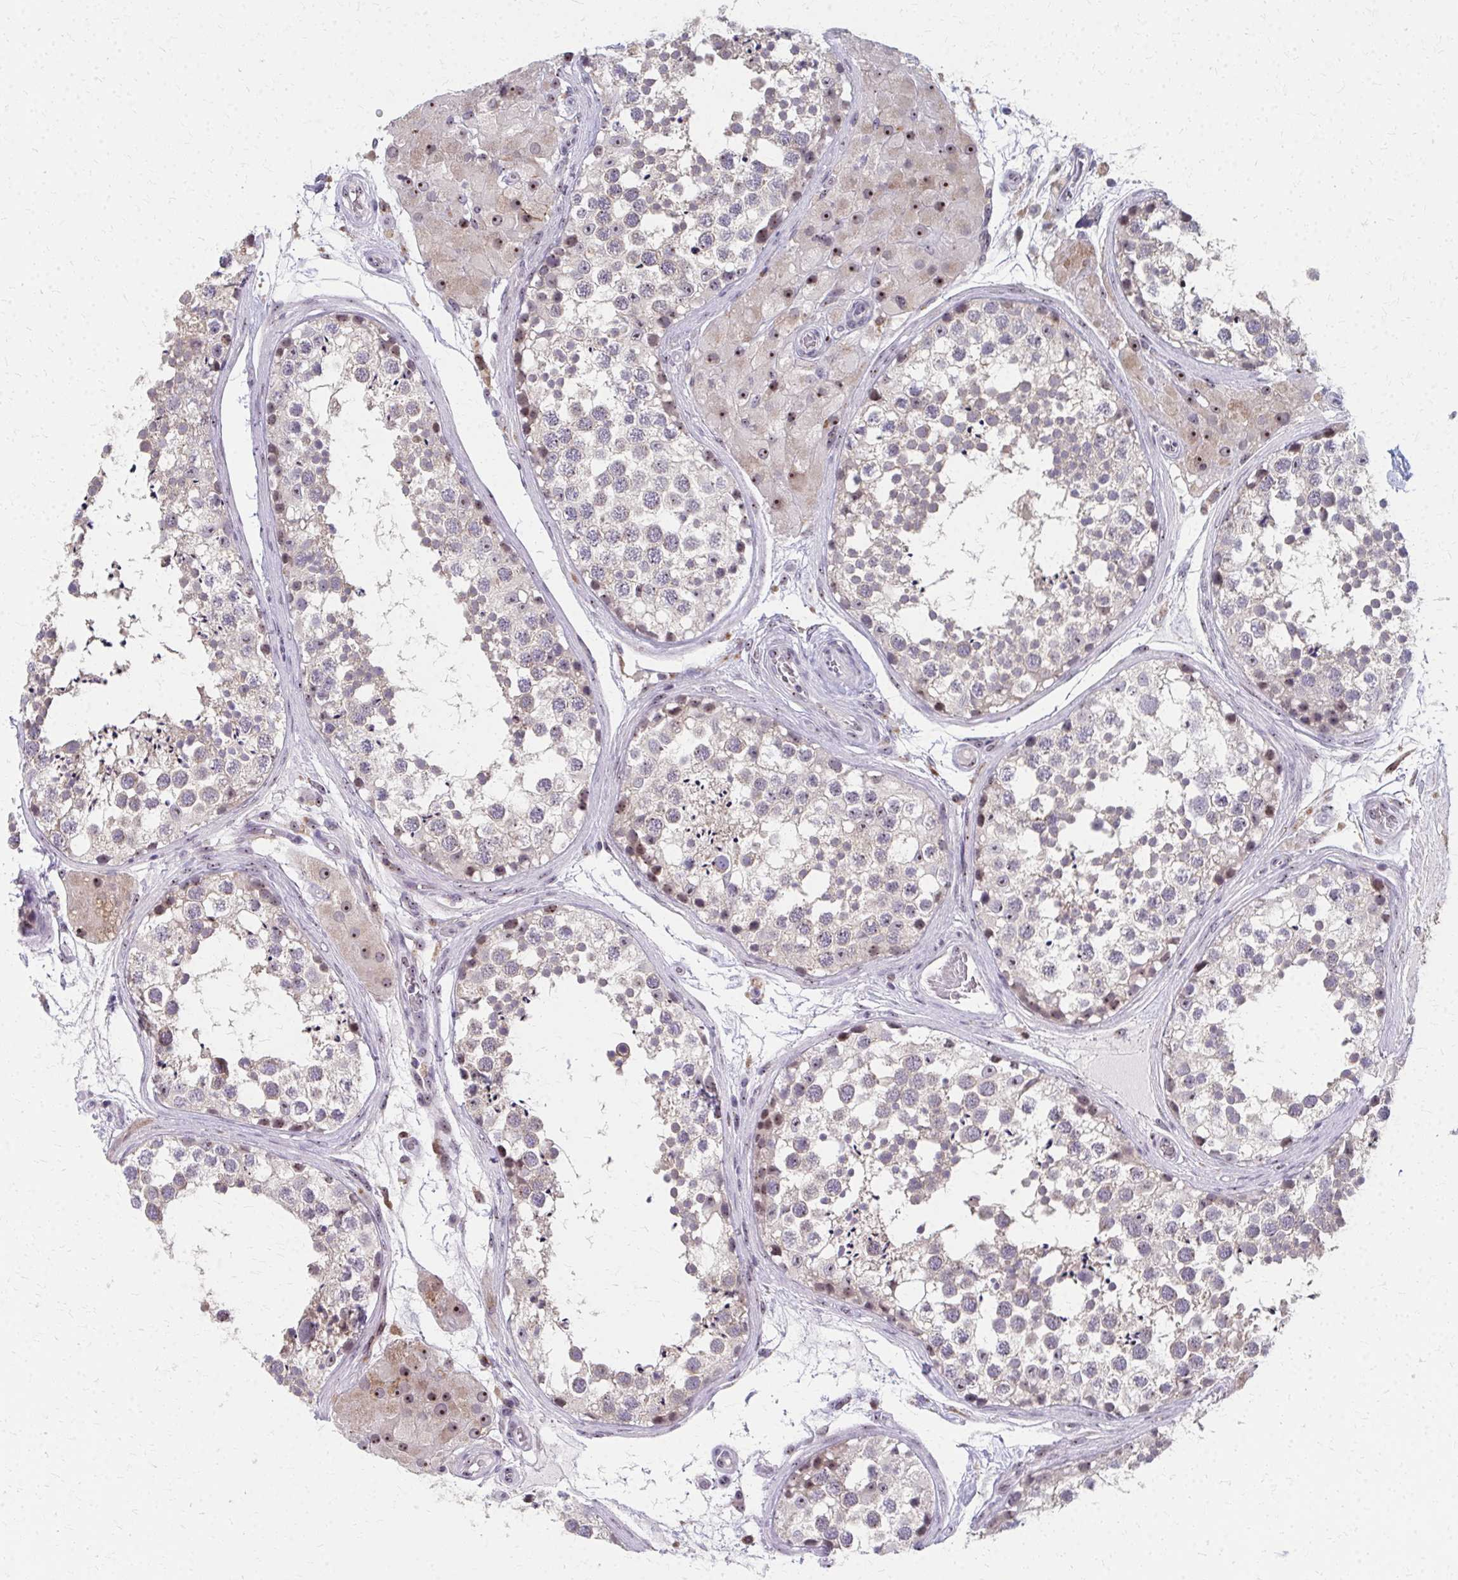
{"staining": {"intensity": "weak", "quantity": "25%-75%", "location": "cytoplasmic/membranous,nuclear"}, "tissue": "testis", "cell_type": "Cells in seminiferous ducts", "image_type": "normal", "snomed": [{"axis": "morphology", "description": "Normal tissue, NOS"}, {"axis": "morphology", "description": "Seminoma, NOS"}, {"axis": "topography", "description": "Testis"}], "caption": "Immunohistochemical staining of unremarkable testis displays 25%-75% levels of weak cytoplasmic/membranous,nuclear protein expression in approximately 25%-75% of cells in seminiferous ducts. (brown staining indicates protein expression, while blue staining denotes nuclei).", "gene": "NUDT16", "patient": {"sex": "male", "age": 65}}